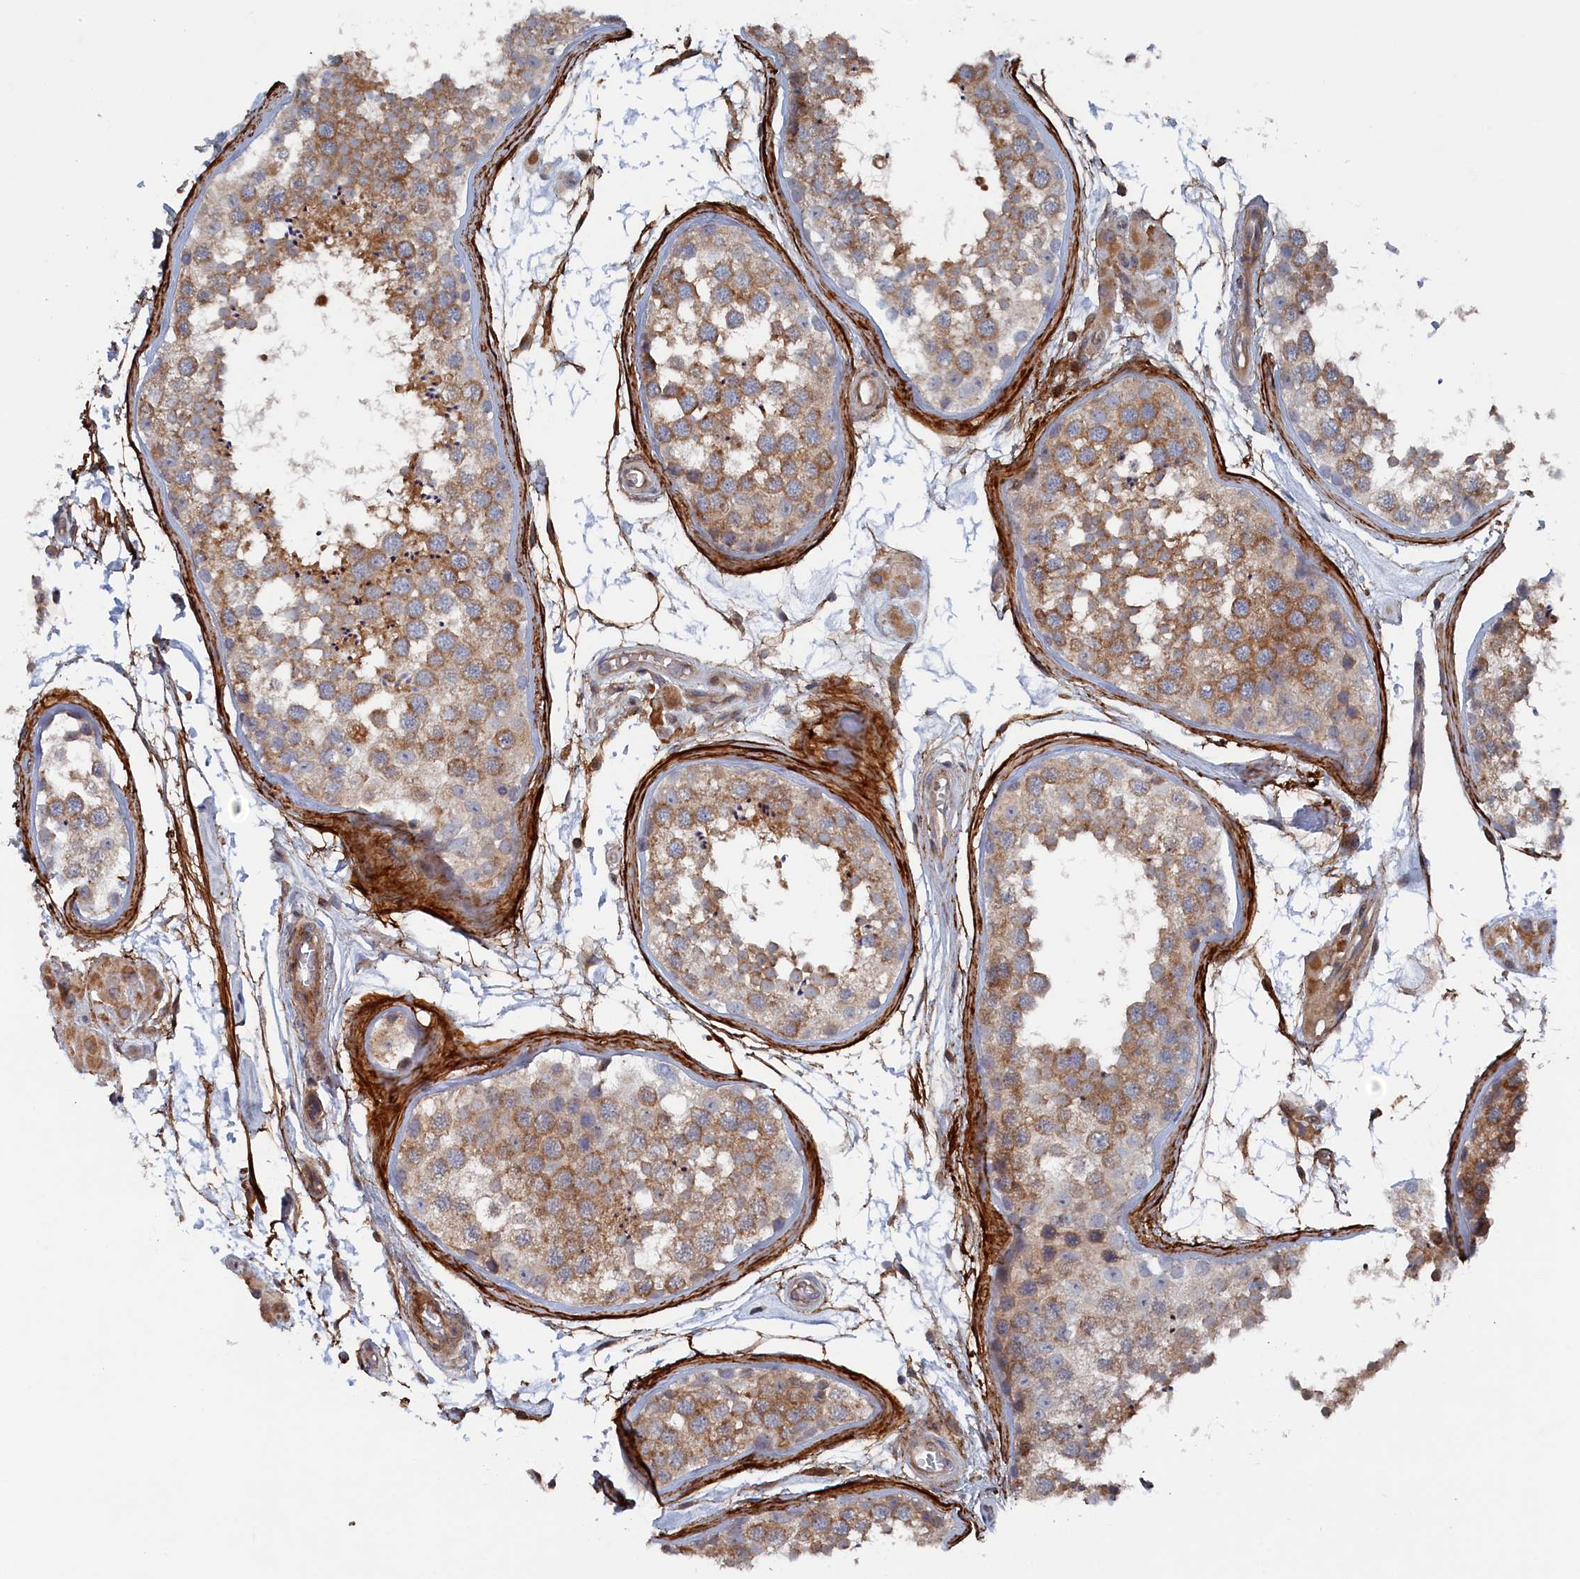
{"staining": {"intensity": "moderate", "quantity": "25%-75%", "location": "cytoplasmic/membranous"}, "tissue": "testis", "cell_type": "Cells in seminiferous ducts", "image_type": "normal", "snomed": [{"axis": "morphology", "description": "Normal tissue, NOS"}, {"axis": "topography", "description": "Testis"}], "caption": "A micrograph of human testis stained for a protein displays moderate cytoplasmic/membranous brown staining in cells in seminiferous ducts. (Brightfield microscopy of DAB IHC at high magnification).", "gene": "TMEM196", "patient": {"sex": "male", "age": 56}}